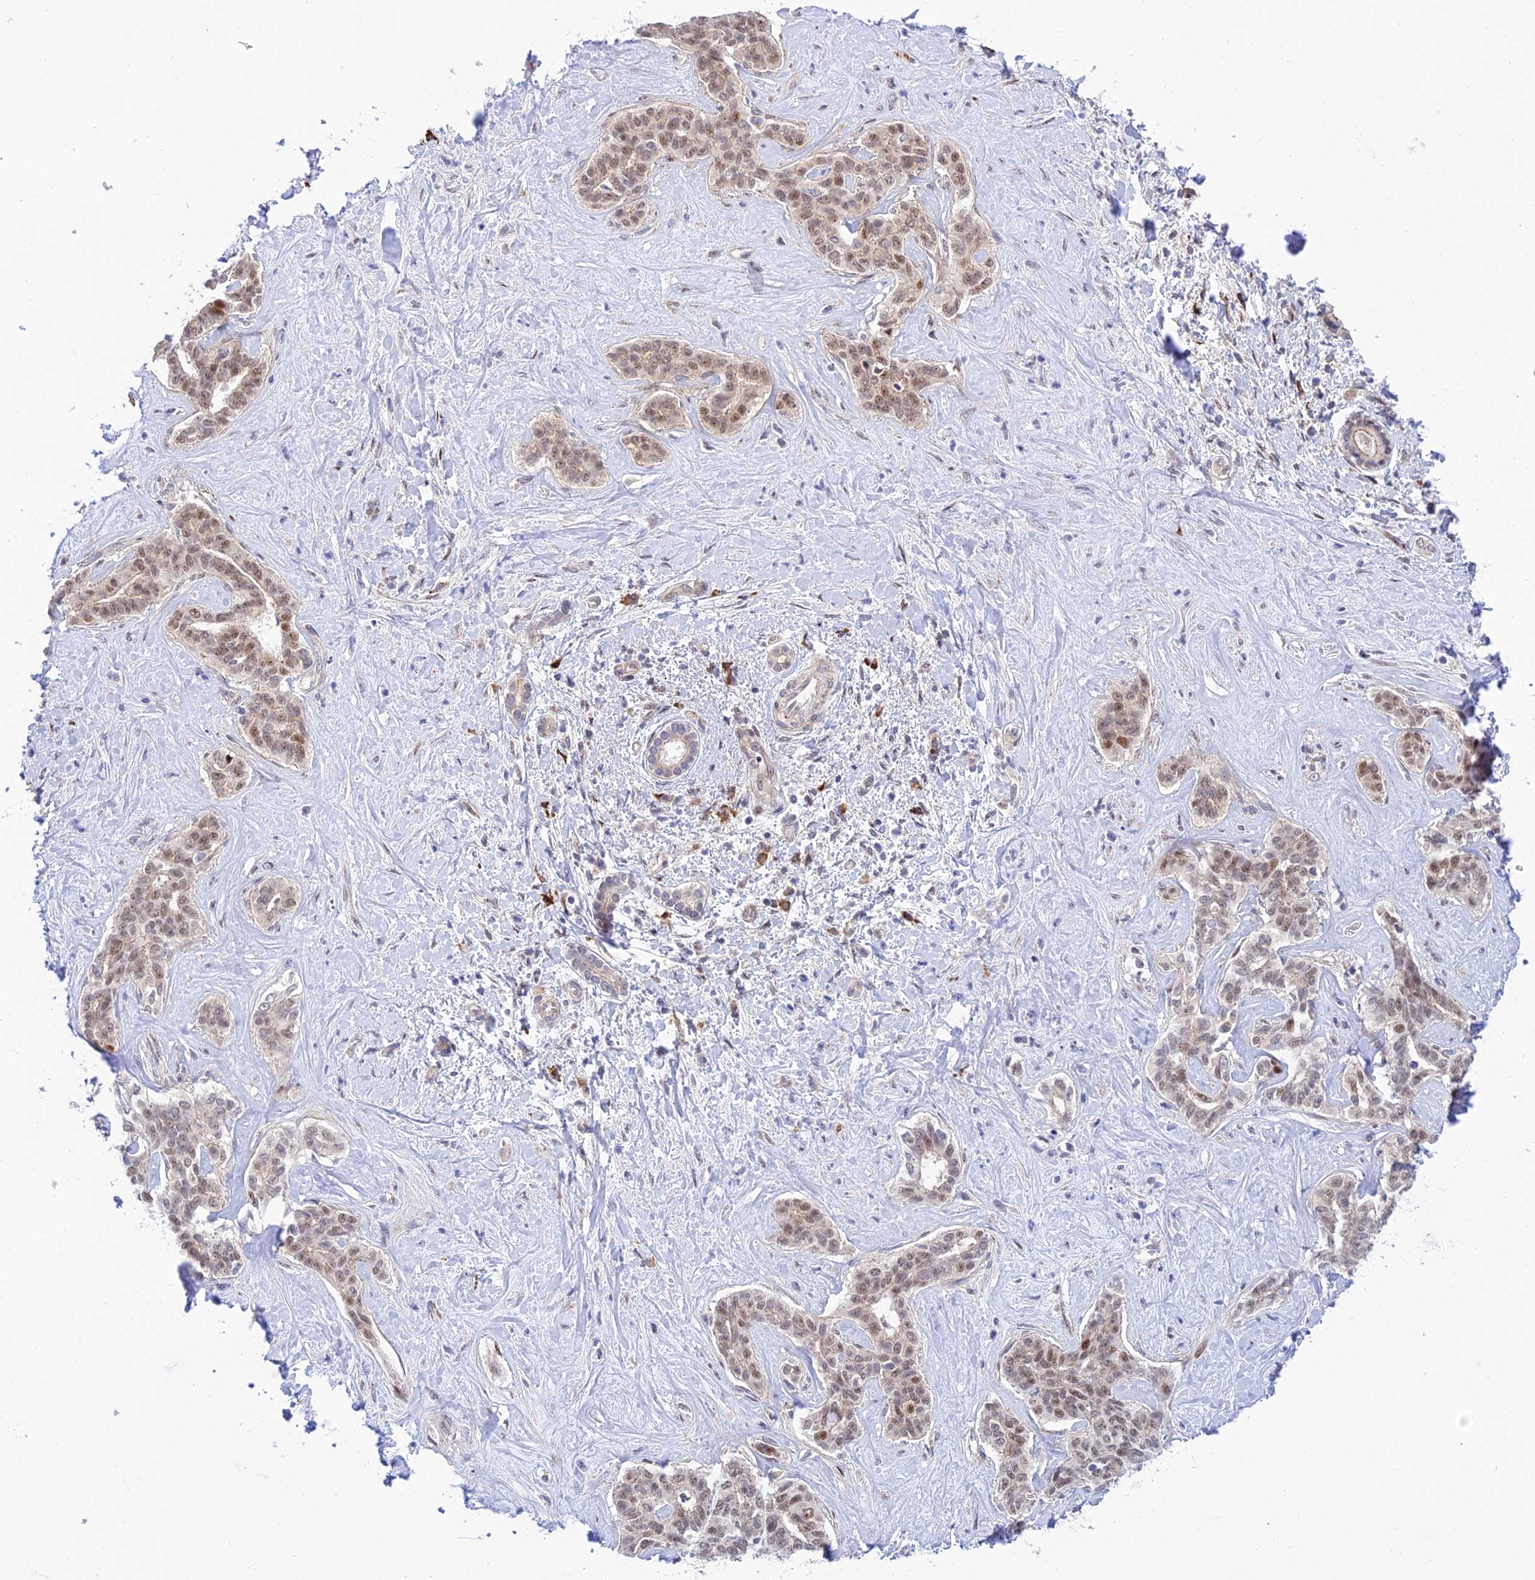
{"staining": {"intensity": "moderate", "quantity": "25%-75%", "location": "cytoplasmic/membranous,nuclear"}, "tissue": "liver cancer", "cell_type": "Tumor cells", "image_type": "cancer", "snomed": [{"axis": "morphology", "description": "Cholangiocarcinoma"}, {"axis": "topography", "description": "Liver"}], "caption": "DAB immunohistochemical staining of human liver cancer displays moderate cytoplasmic/membranous and nuclear protein expression in about 25%-75% of tumor cells.", "gene": "ZNF584", "patient": {"sex": "female", "age": 77}}